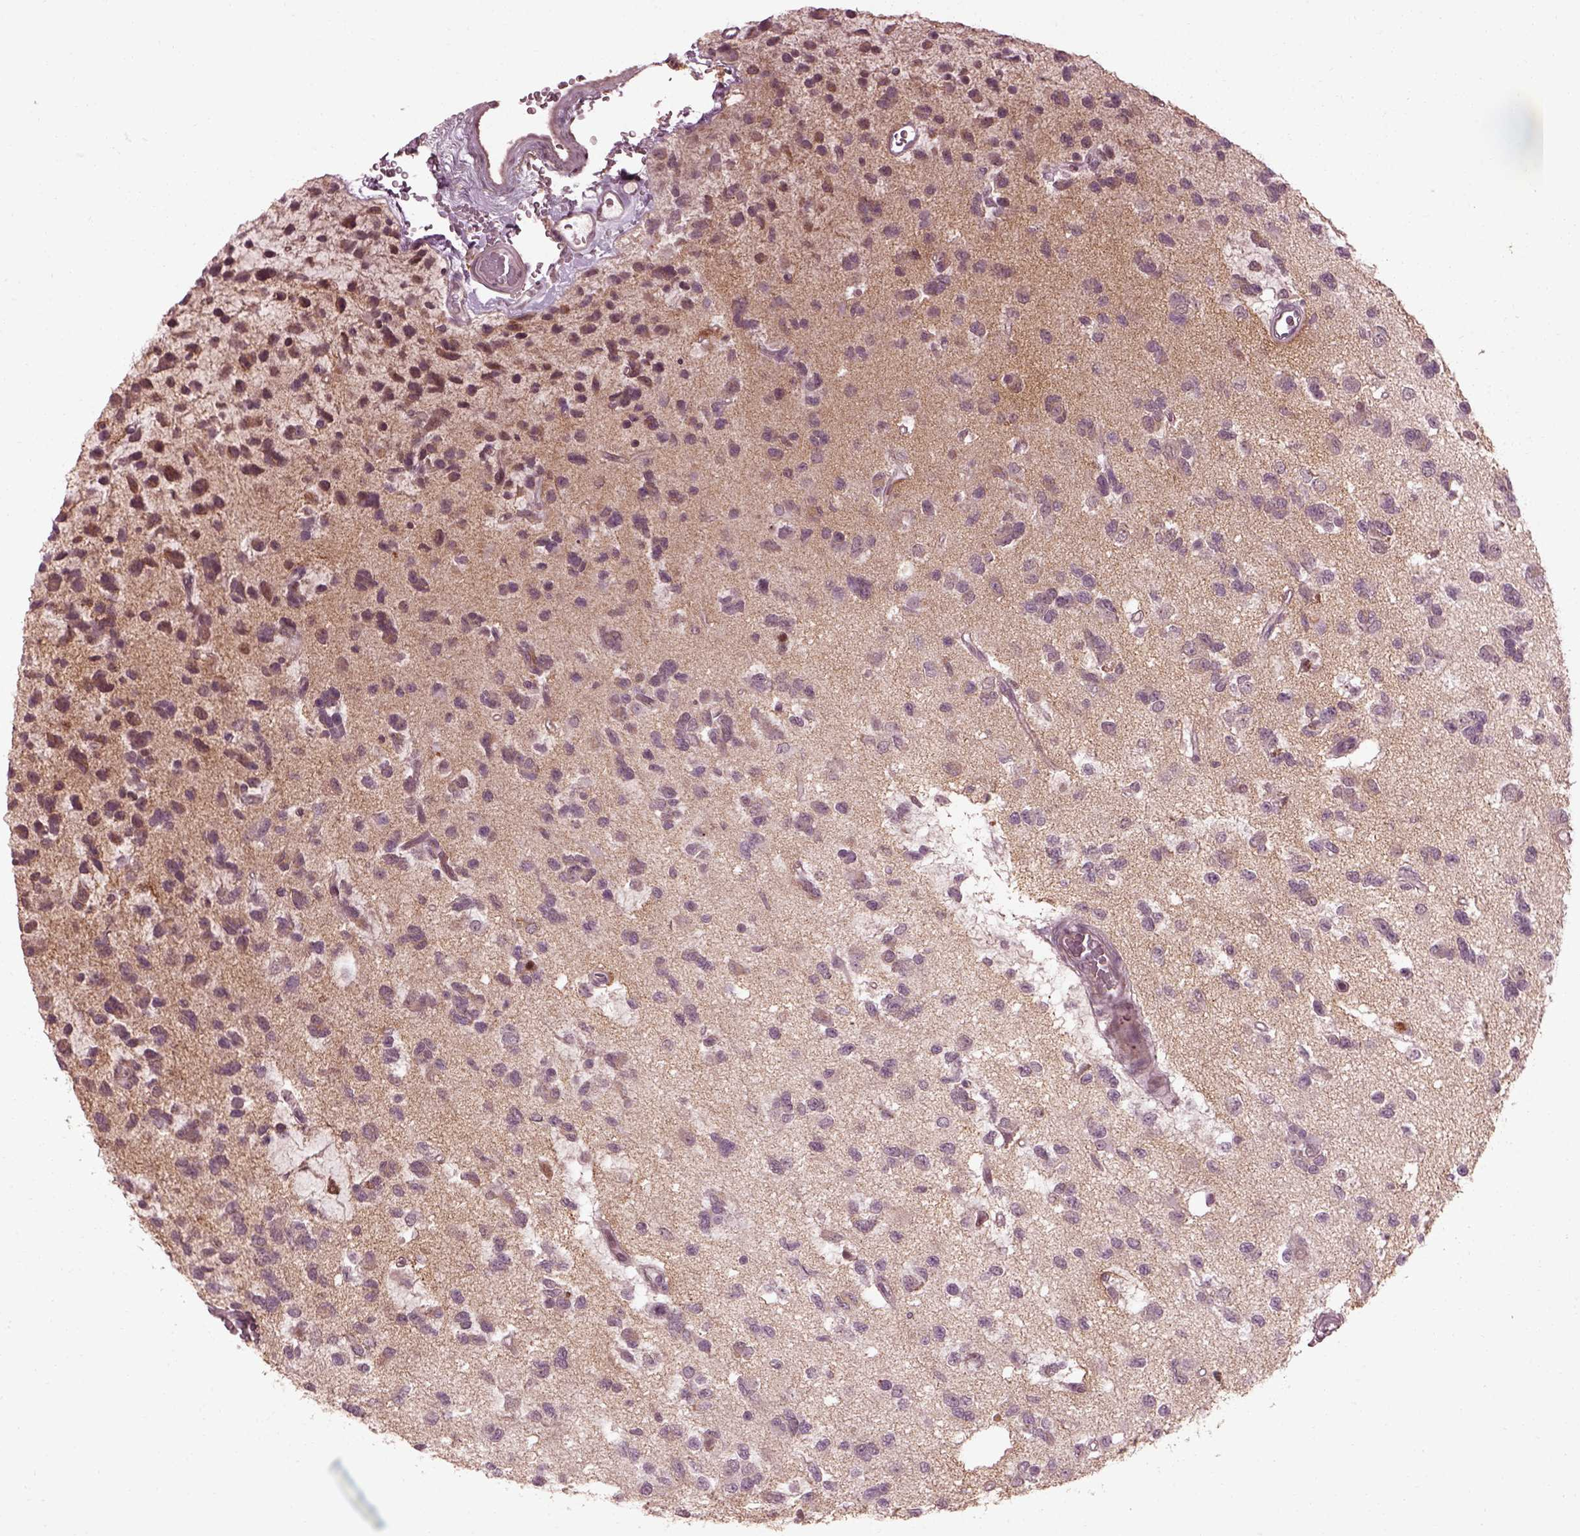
{"staining": {"intensity": "negative", "quantity": "none", "location": "none"}, "tissue": "glioma", "cell_type": "Tumor cells", "image_type": "cancer", "snomed": [{"axis": "morphology", "description": "Glioma, malignant, Low grade"}, {"axis": "topography", "description": "Brain"}], "caption": "Immunohistochemistry histopathology image of human low-grade glioma (malignant) stained for a protein (brown), which shows no staining in tumor cells.", "gene": "EFEMP1", "patient": {"sex": "female", "age": 45}}